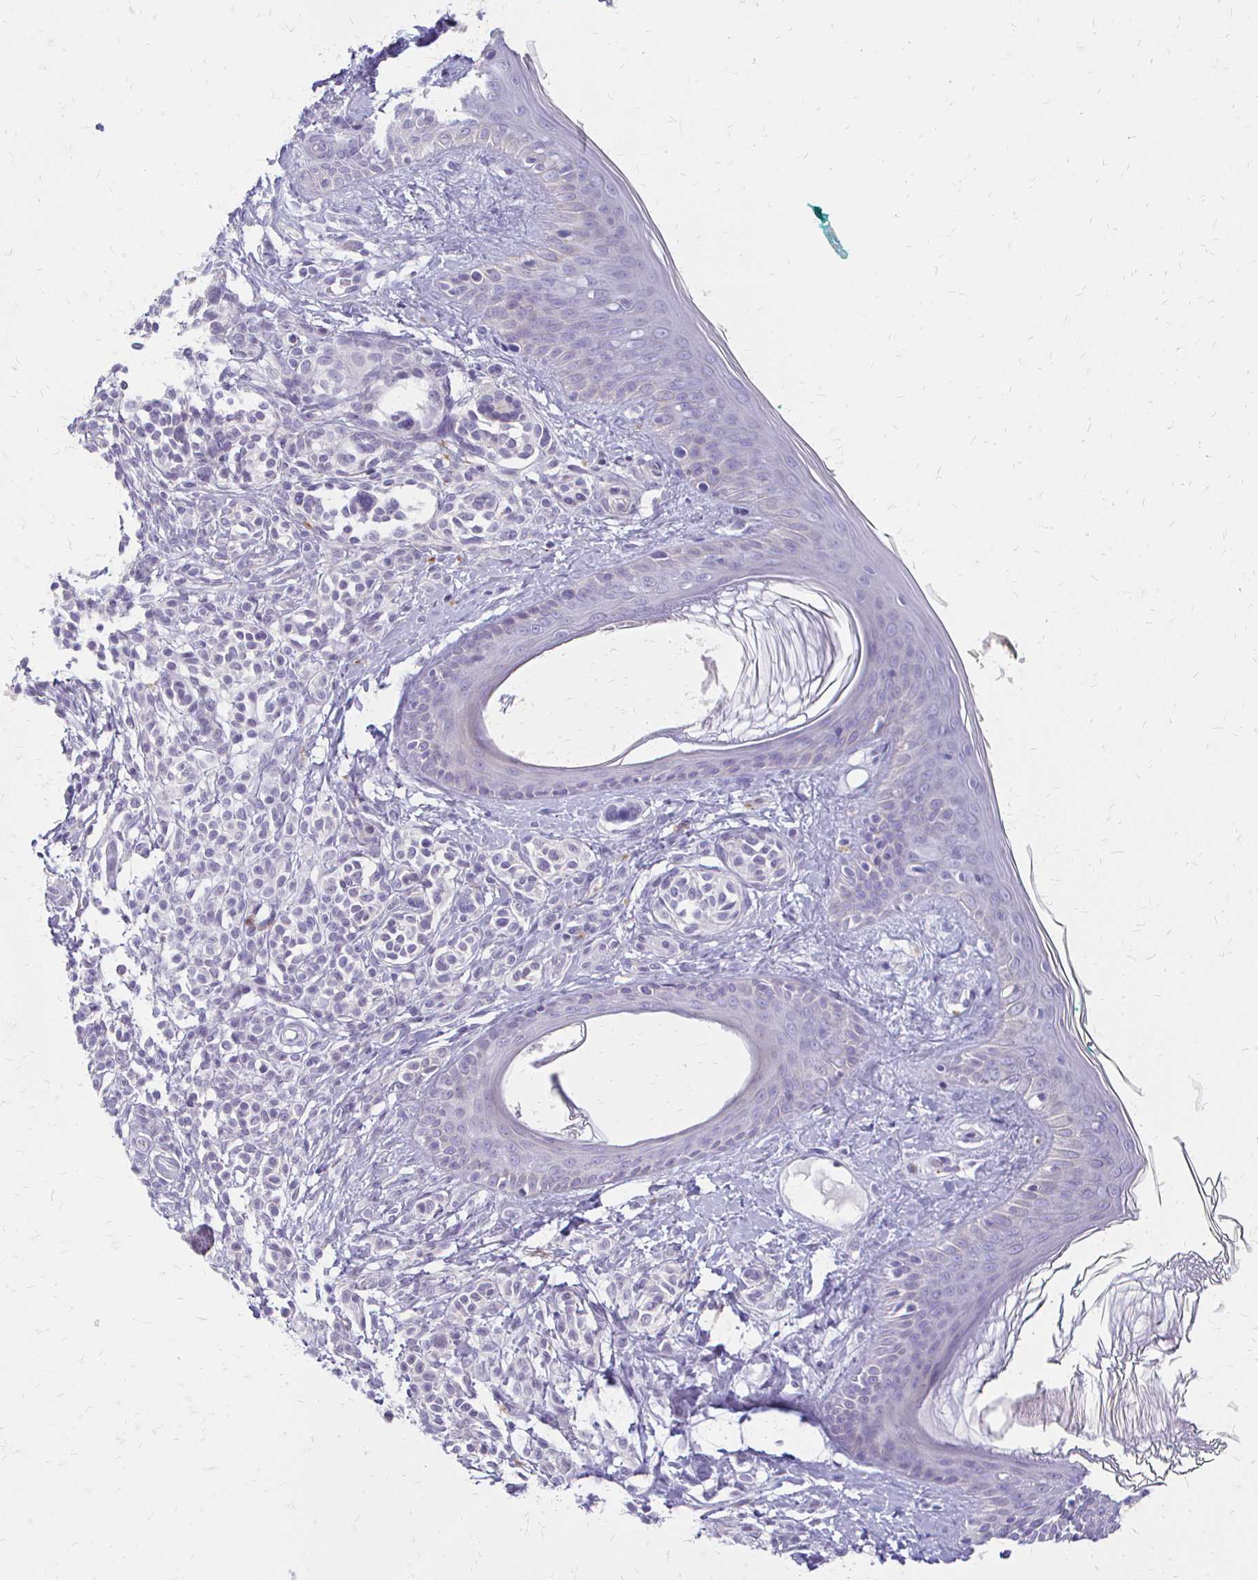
{"staining": {"intensity": "negative", "quantity": "none", "location": "none"}, "tissue": "skin", "cell_type": "Fibroblasts", "image_type": "normal", "snomed": [{"axis": "morphology", "description": "Normal tissue, NOS"}, {"axis": "topography", "description": "Skin"}], "caption": "Skin stained for a protein using immunohistochemistry exhibits no staining fibroblasts.", "gene": "ACP5", "patient": {"sex": "male", "age": 16}}